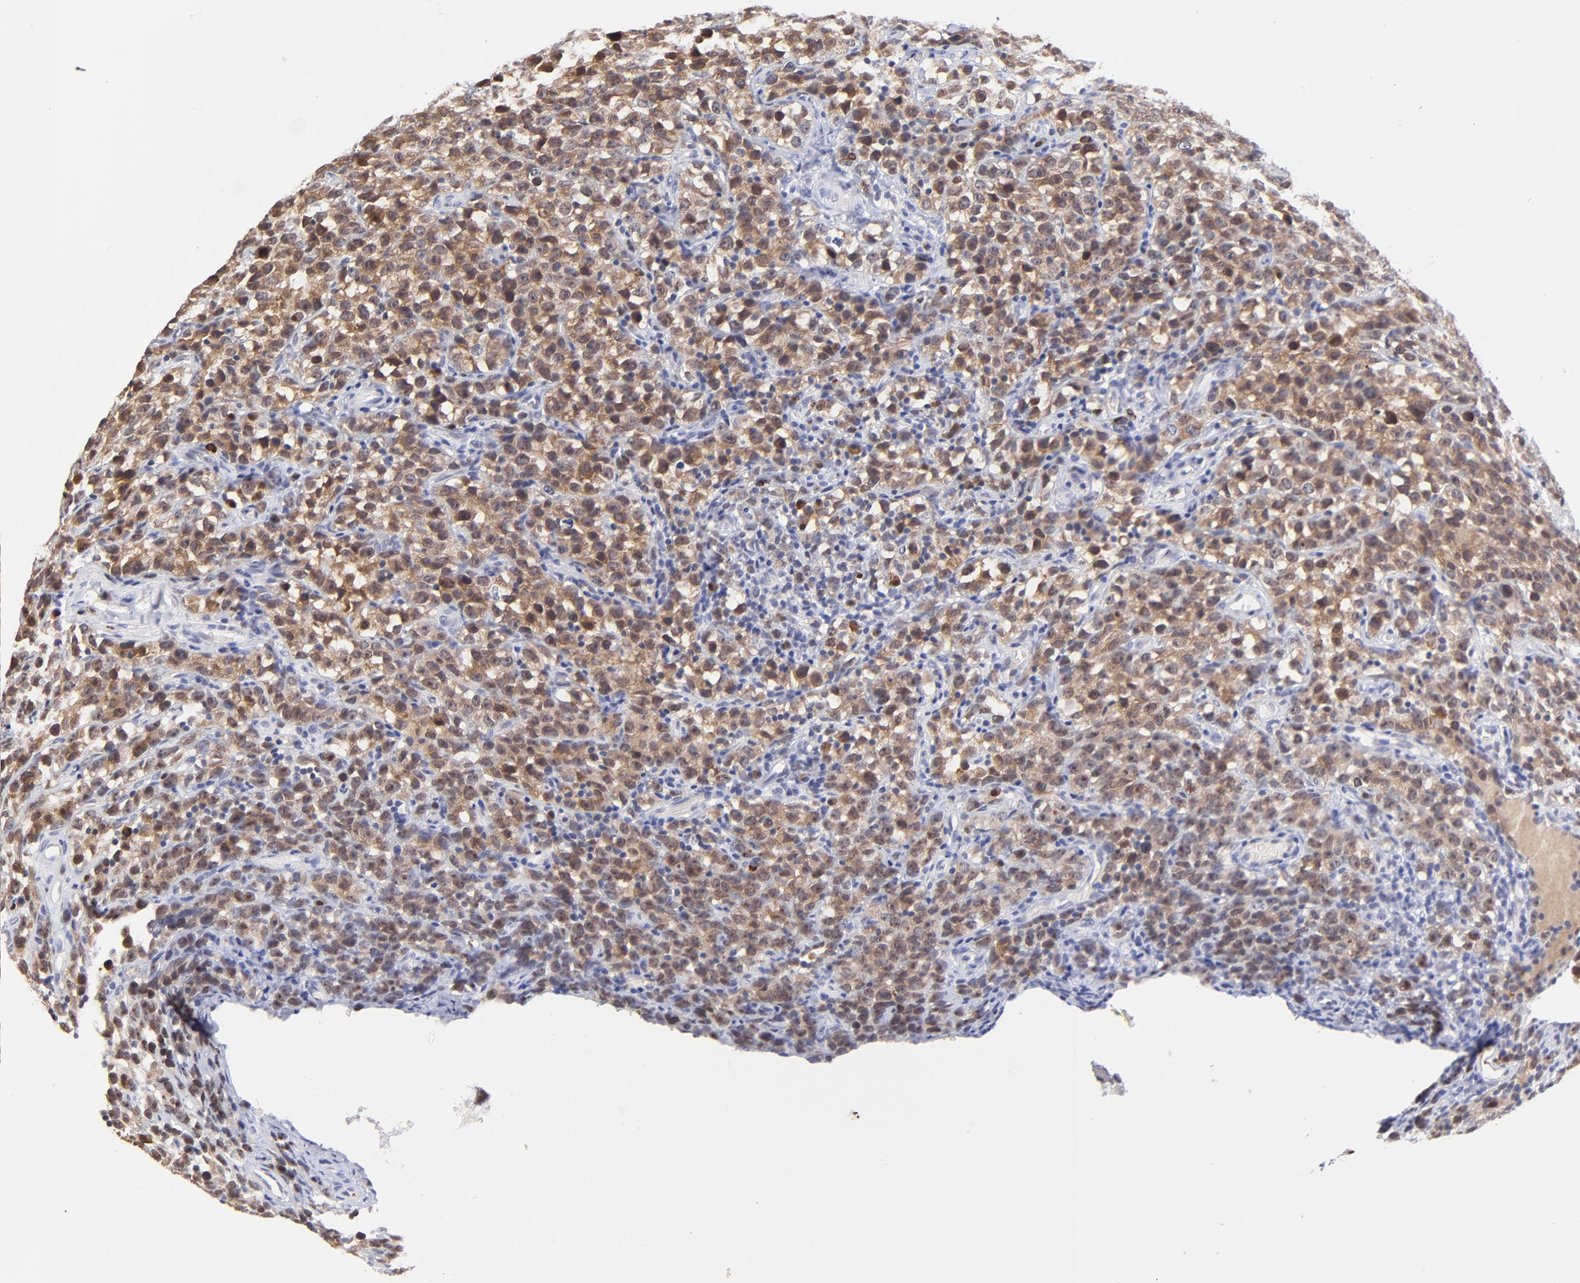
{"staining": {"intensity": "moderate", "quantity": ">75%", "location": "cytoplasmic/membranous,nuclear"}, "tissue": "testis cancer", "cell_type": "Tumor cells", "image_type": "cancer", "snomed": [{"axis": "morphology", "description": "Seminoma, NOS"}, {"axis": "topography", "description": "Testis"}], "caption": "This histopathology image exhibits immunohistochemistry staining of testis cancer (seminoma), with medium moderate cytoplasmic/membranous and nuclear staining in about >75% of tumor cells.", "gene": "ZNF155", "patient": {"sex": "male", "age": 25}}